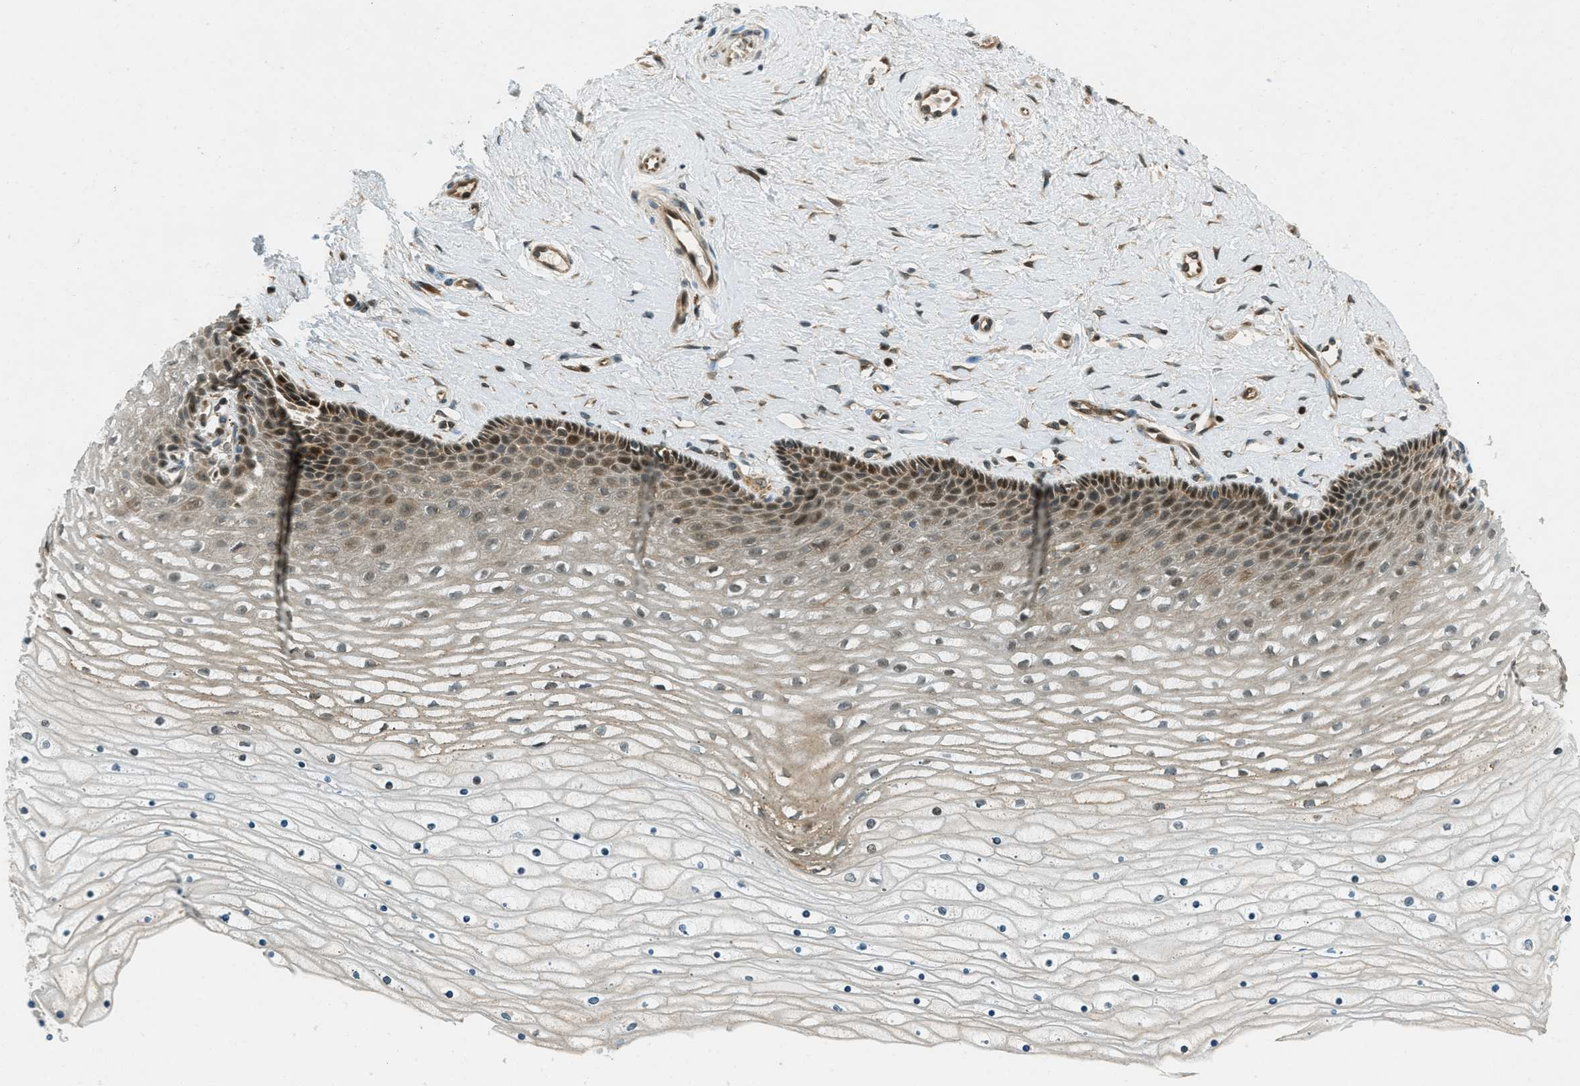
{"staining": {"intensity": "moderate", "quantity": ">75%", "location": "cytoplasmic/membranous,nuclear"}, "tissue": "cervix", "cell_type": "Glandular cells", "image_type": "normal", "snomed": [{"axis": "morphology", "description": "Normal tissue, NOS"}, {"axis": "topography", "description": "Cervix"}], "caption": "IHC (DAB (3,3'-diaminobenzidine)) staining of benign human cervix reveals moderate cytoplasmic/membranous,nuclear protein positivity in approximately >75% of glandular cells.", "gene": "PTPN23", "patient": {"sex": "female", "age": 39}}